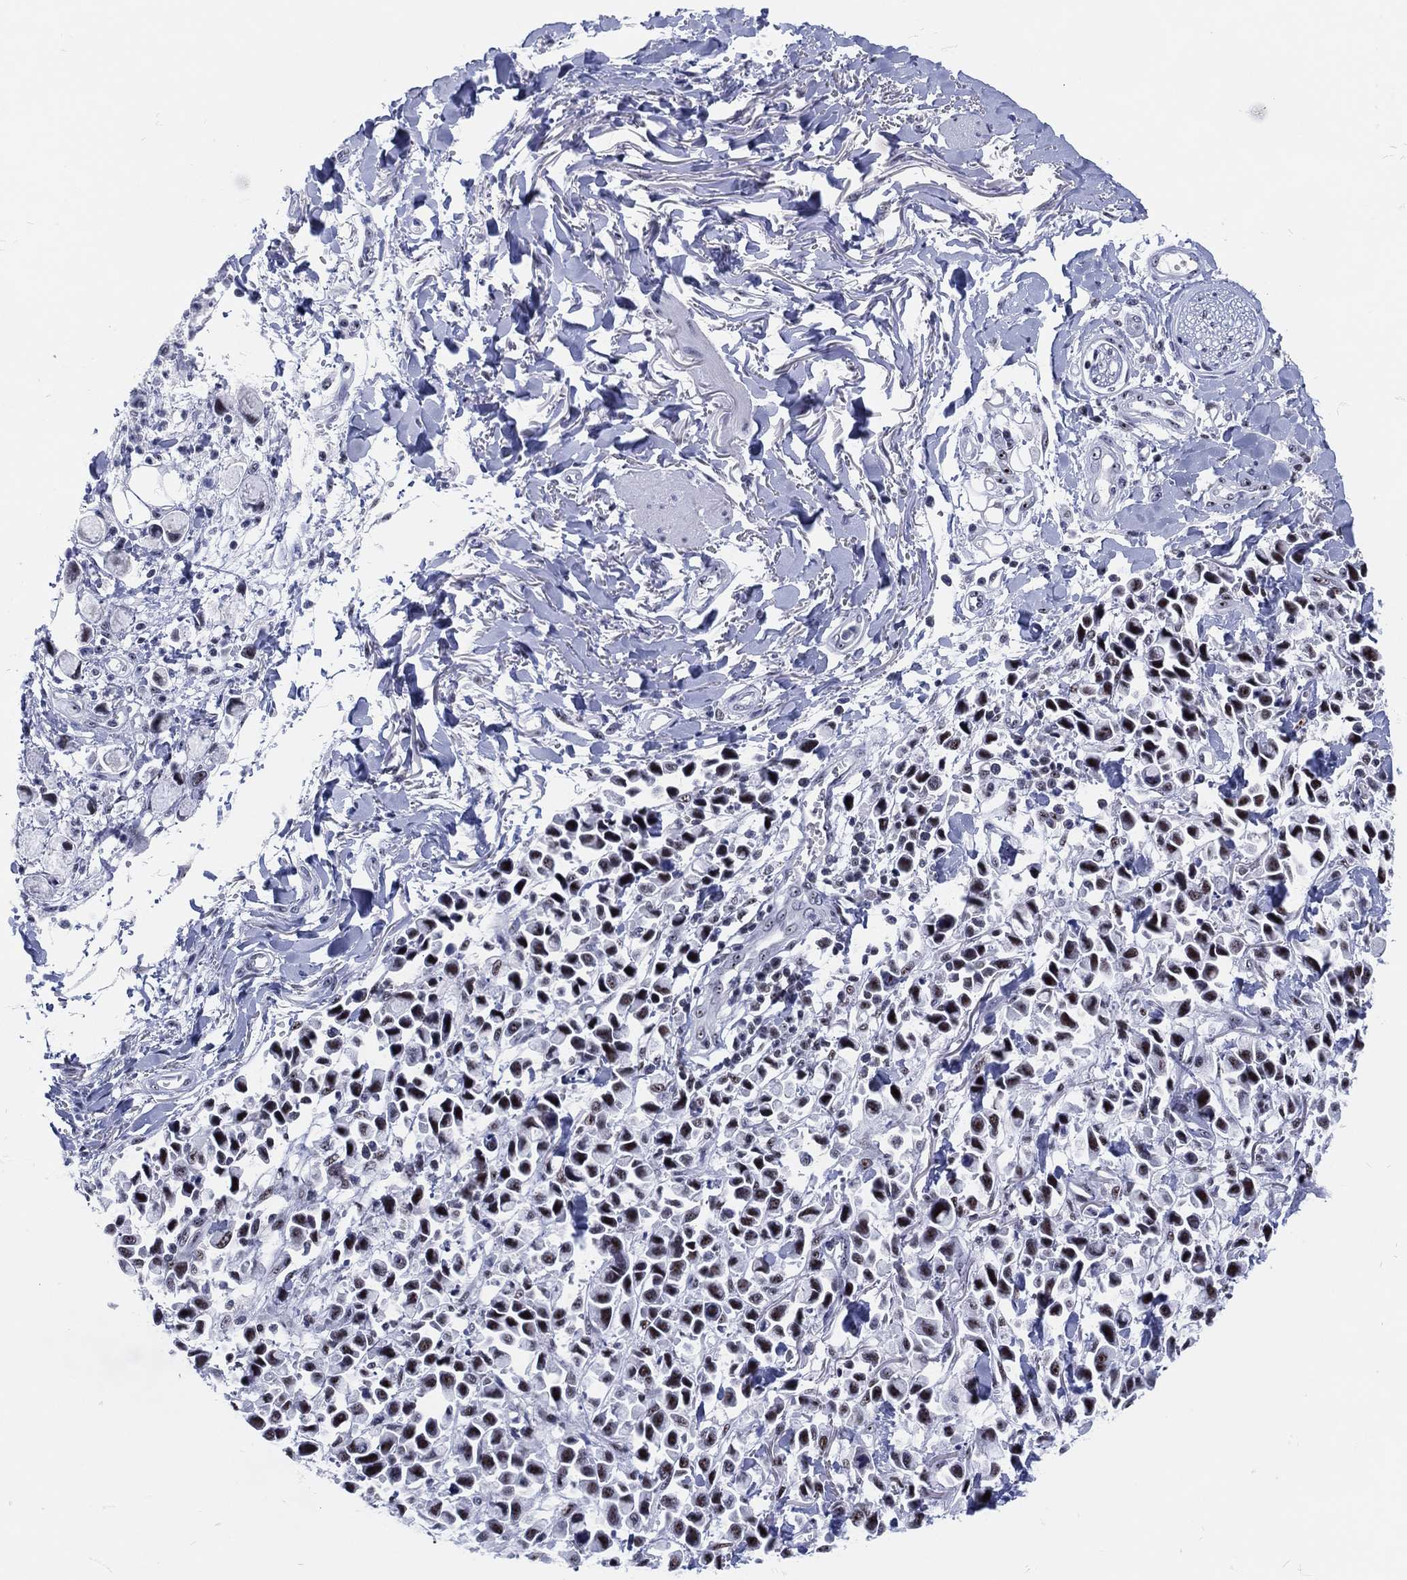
{"staining": {"intensity": "moderate", "quantity": "<25%", "location": "nuclear"}, "tissue": "stomach cancer", "cell_type": "Tumor cells", "image_type": "cancer", "snomed": [{"axis": "morphology", "description": "Adenocarcinoma, NOS"}, {"axis": "topography", "description": "Stomach"}], "caption": "IHC of stomach cancer exhibits low levels of moderate nuclear staining in about <25% of tumor cells.", "gene": "MAPK8IP1", "patient": {"sex": "female", "age": 81}}